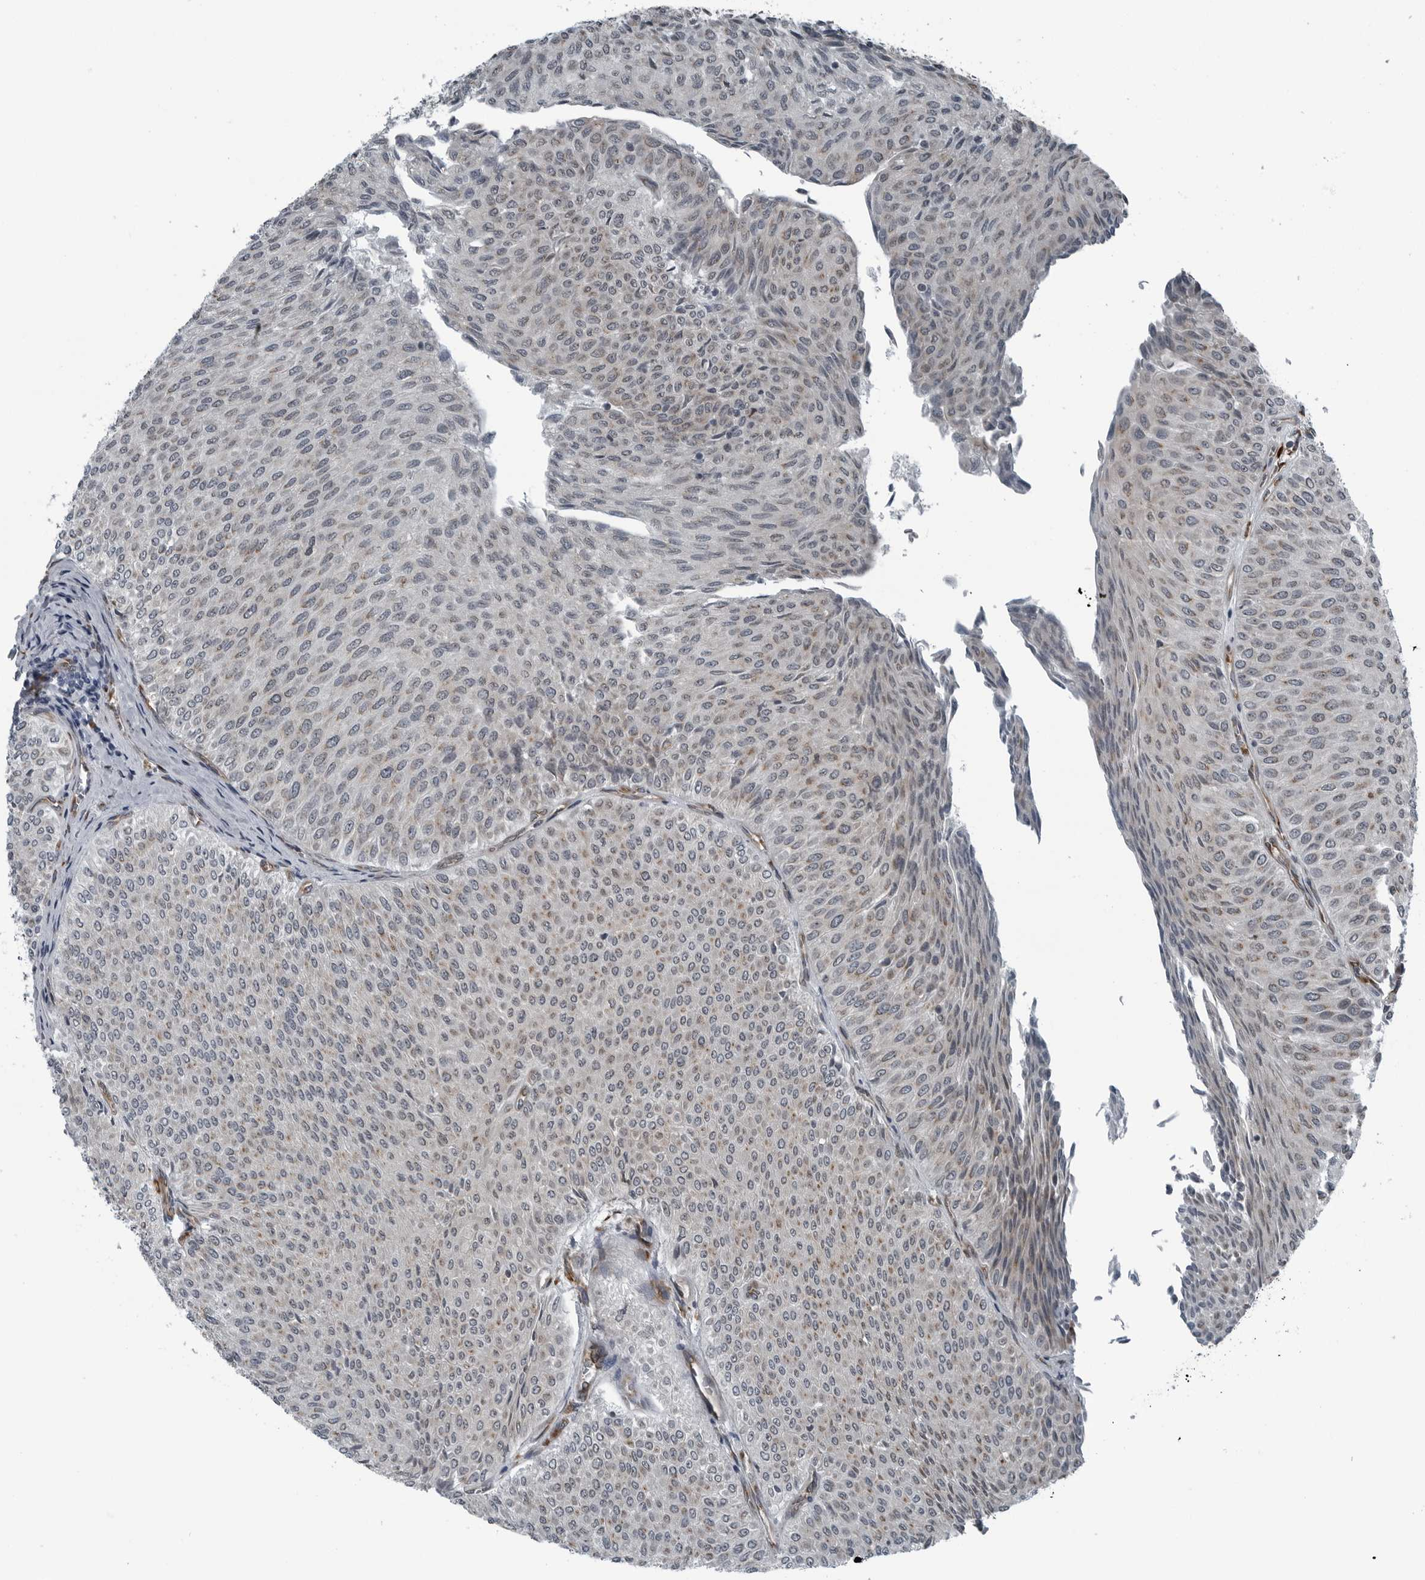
{"staining": {"intensity": "weak", "quantity": "<25%", "location": "cytoplasmic/membranous"}, "tissue": "urothelial cancer", "cell_type": "Tumor cells", "image_type": "cancer", "snomed": [{"axis": "morphology", "description": "Urothelial carcinoma, Low grade"}, {"axis": "topography", "description": "Urinary bladder"}], "caption": "Immunohistochemical staining of low-grade urothelial carcinoma displays no significant expression in tumor cells.", "gene": "CEP85", "patient": {"sex": "male", "age": 78}}